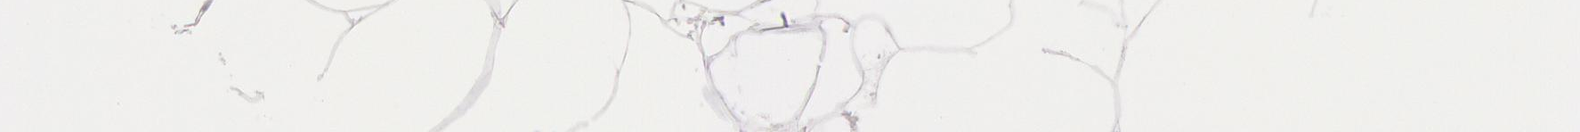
{"staining": {"intensity": "negative", "quantity": "none", "location": "none"}, "tissue": "adipose tissue", "cell_type": "Adipocytes", "image_type": "normal", "snomed": [{"axis": "morphology", "description": "Normal tissue, NOS"}, {"axis": "morphology", "description": "Duct carcinoma"}, {"axis": "topography", "description": "Breast"}, {"axis": "topography", "description": "Adipose tissue"}], "caption": "Adipose tissue stained for a protein using immunohistochemistry demonstrates no expression adipocytes.", "gene": "CIDEB", "patient": {"sex": "female", "age": 37}}